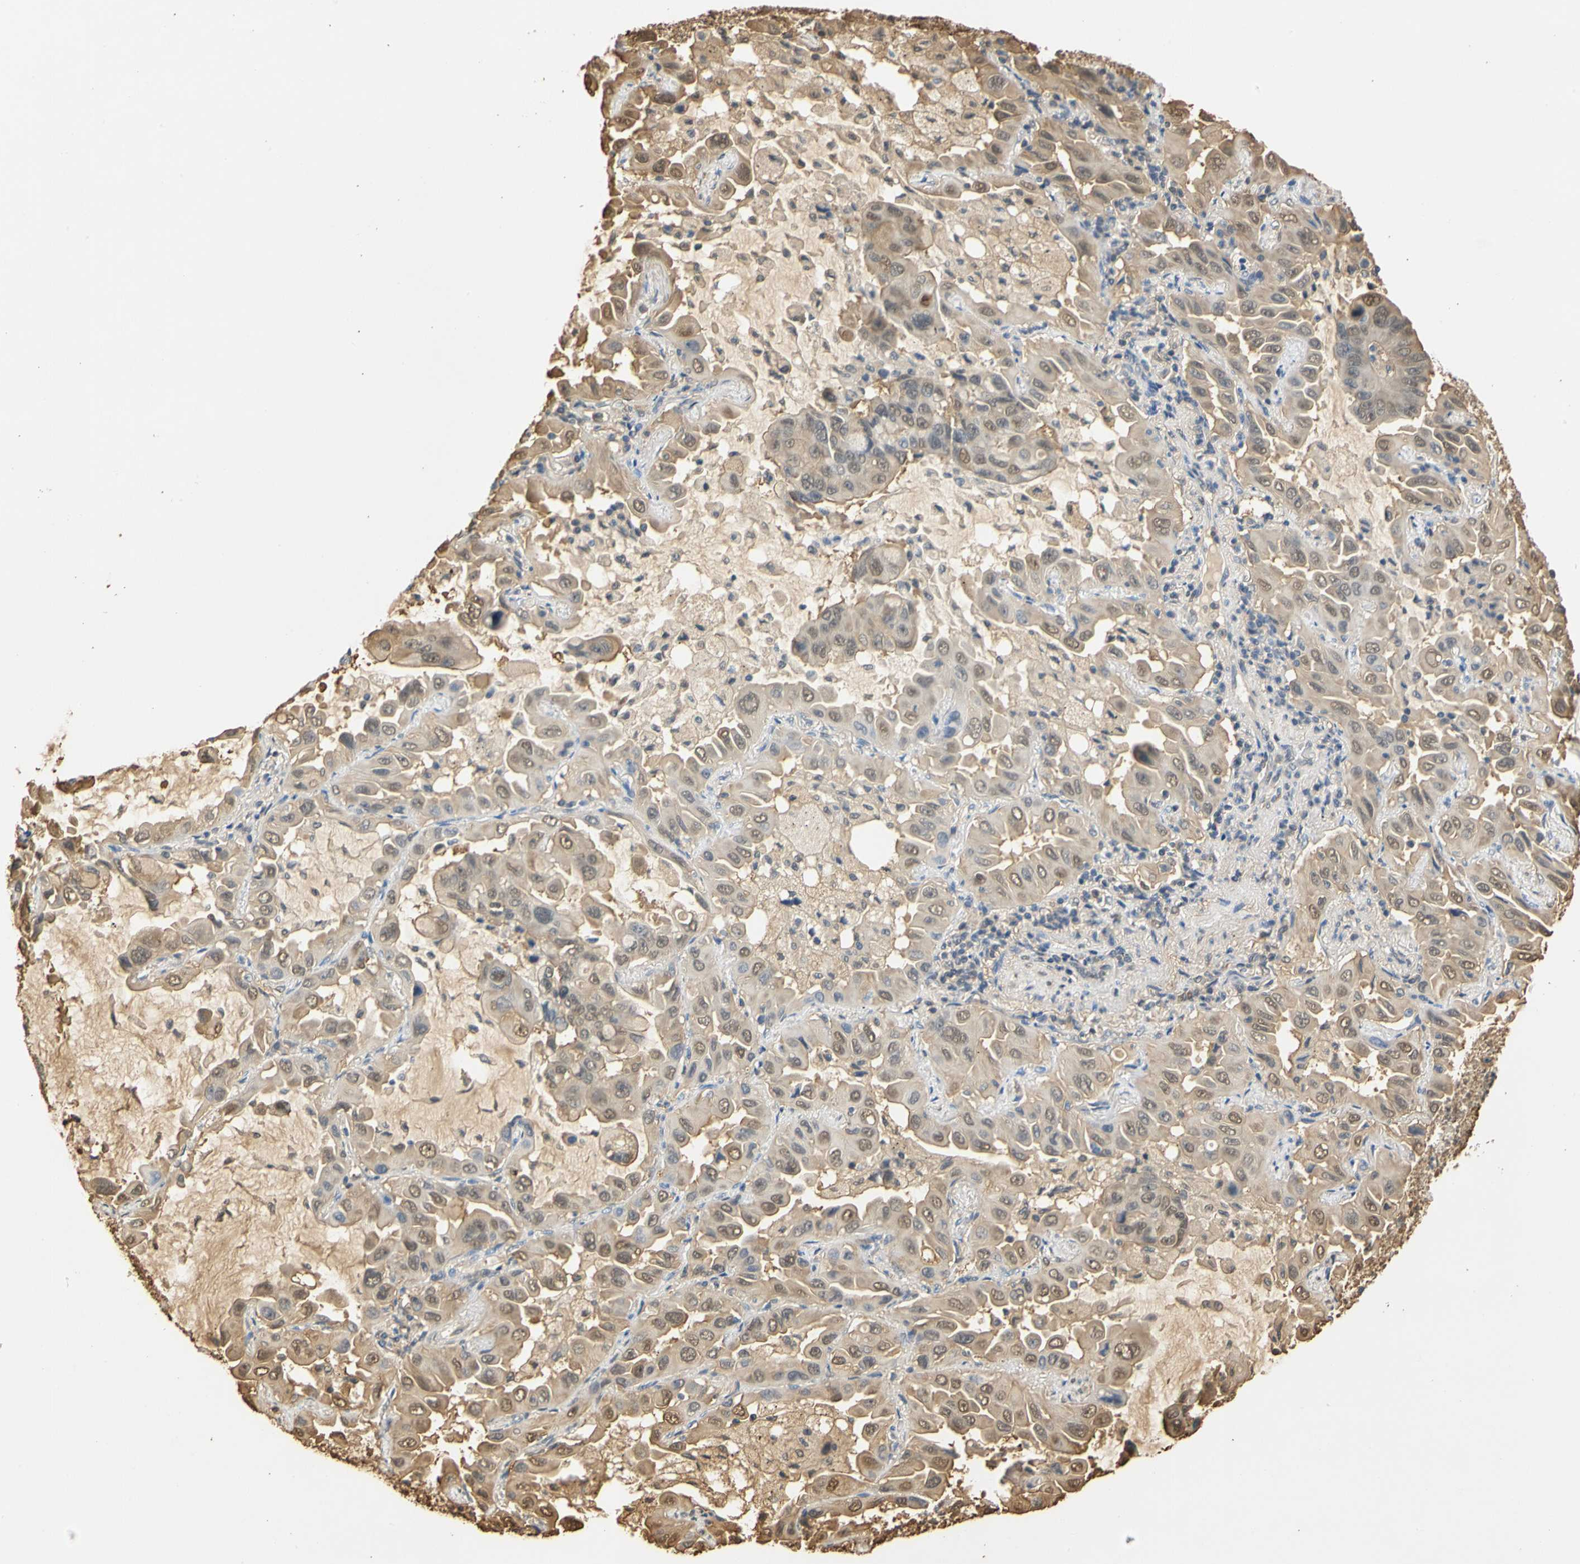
{"staining": {"intensity": "moderate", "quantity": ">75%", "location": "cytoplasmic/membranous,nuclear"}, "tissue": "lung cancer", "cell_type": "Tumor cells", "image_type": "cancer", "snomed": [{"axis": "morphology", "description": "Adenocarcinoma, NOS"}, {"axis": "topography", "description": "Lung"}], "caption": "The image displays staining of lung cancer, revealing moderate cytoplasmic/membranous and nuclear protein positivity (brown color) within tumor cells.", "gene": "S100A6", "patient": {"sex": "male", "age": 64}}